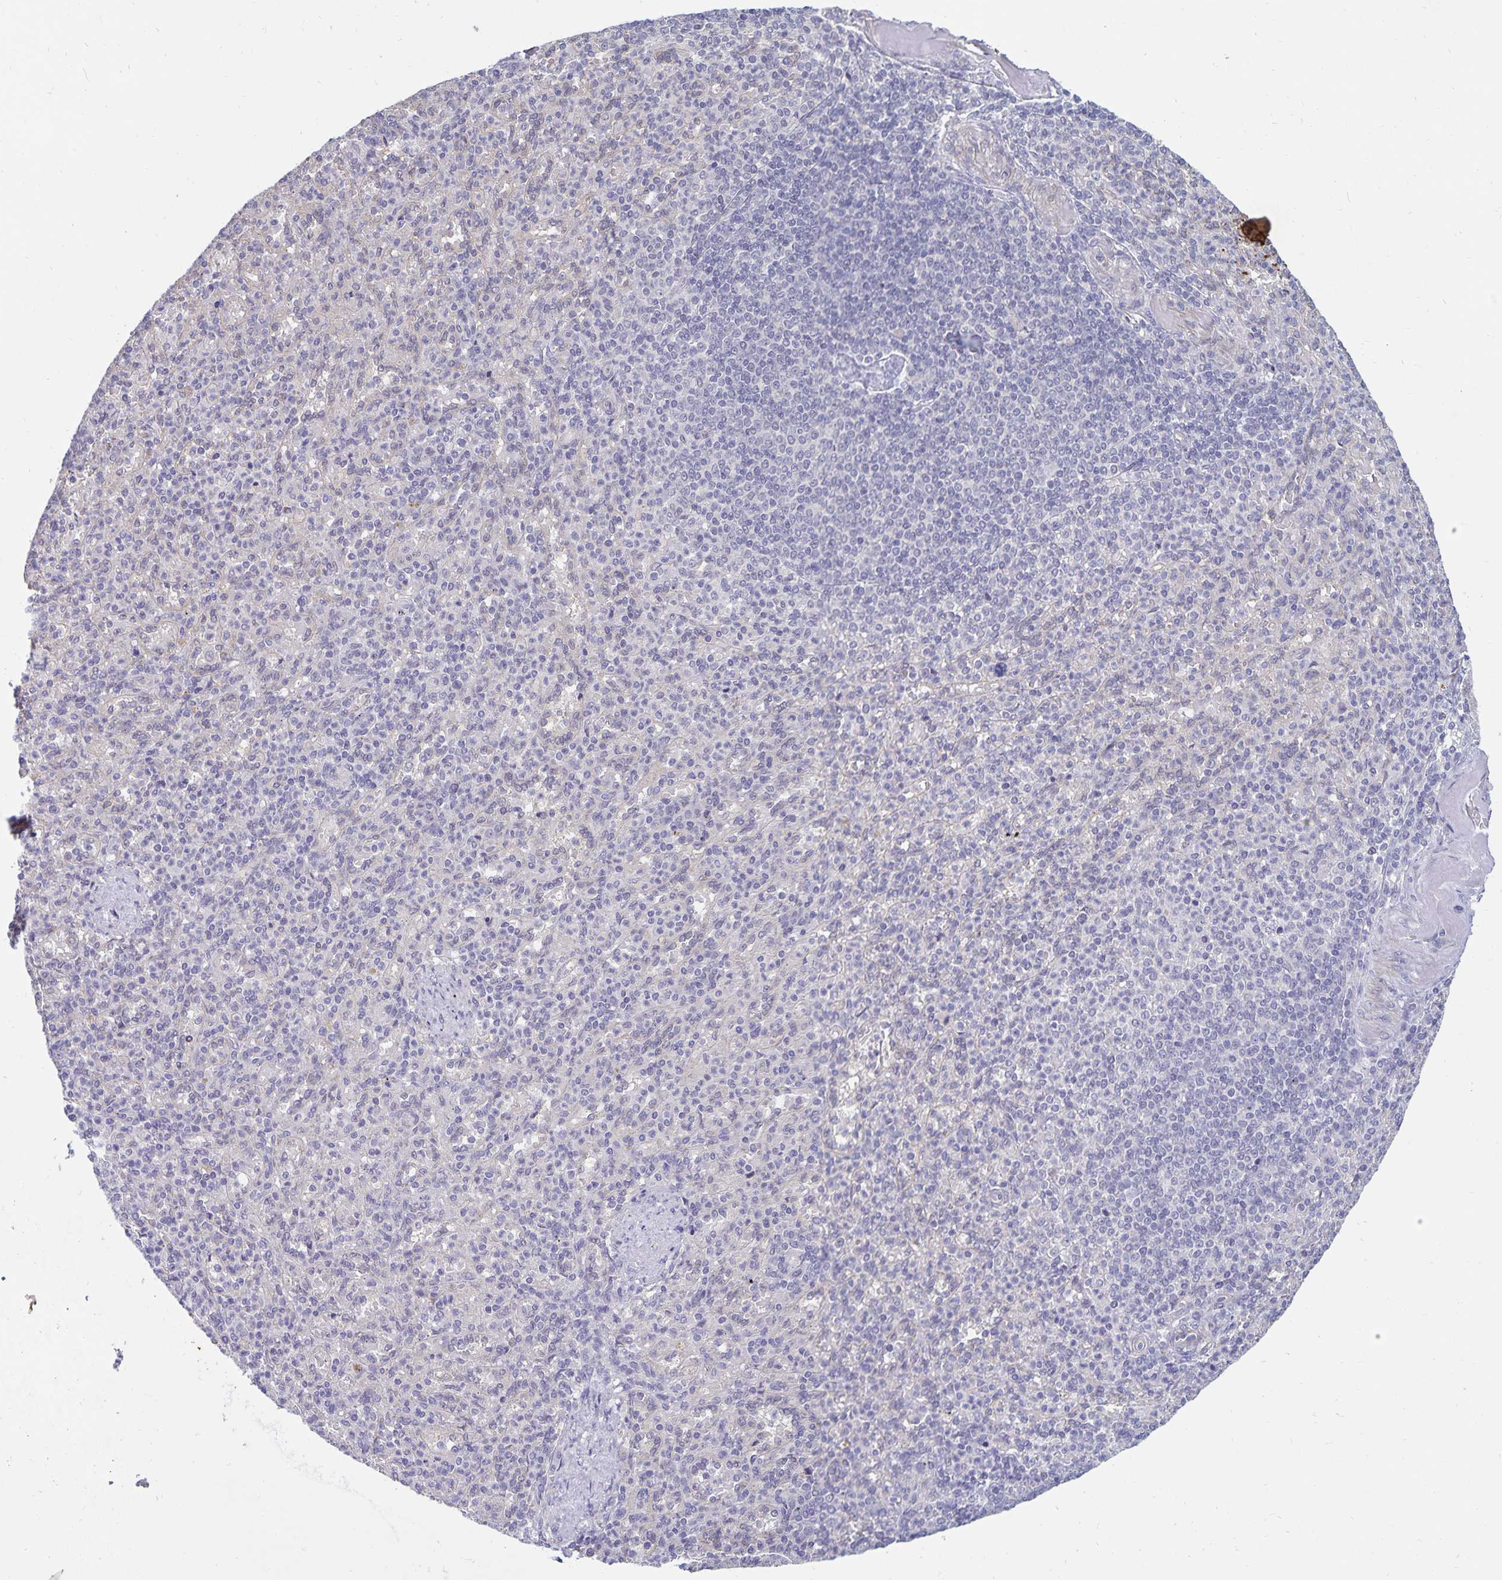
{"staining": {"intensity": "negative", "quantity": "none", "location": "none"}, "tissue": "spleen", "cell_type": "Cells in red pulp", "image_type": "normal", "snomed": [{"axis": "morphology", "description": "Normal tissue, NOS"}, {"axis": "topography", "description": "Spleen"}], "caption": "This is an immunohistochemistry (IHC) image of benign spleen. There is no expression in cells in red pulp.", "gene": "CDKN2B", "patient": {"sex": "female", "age": 74}}